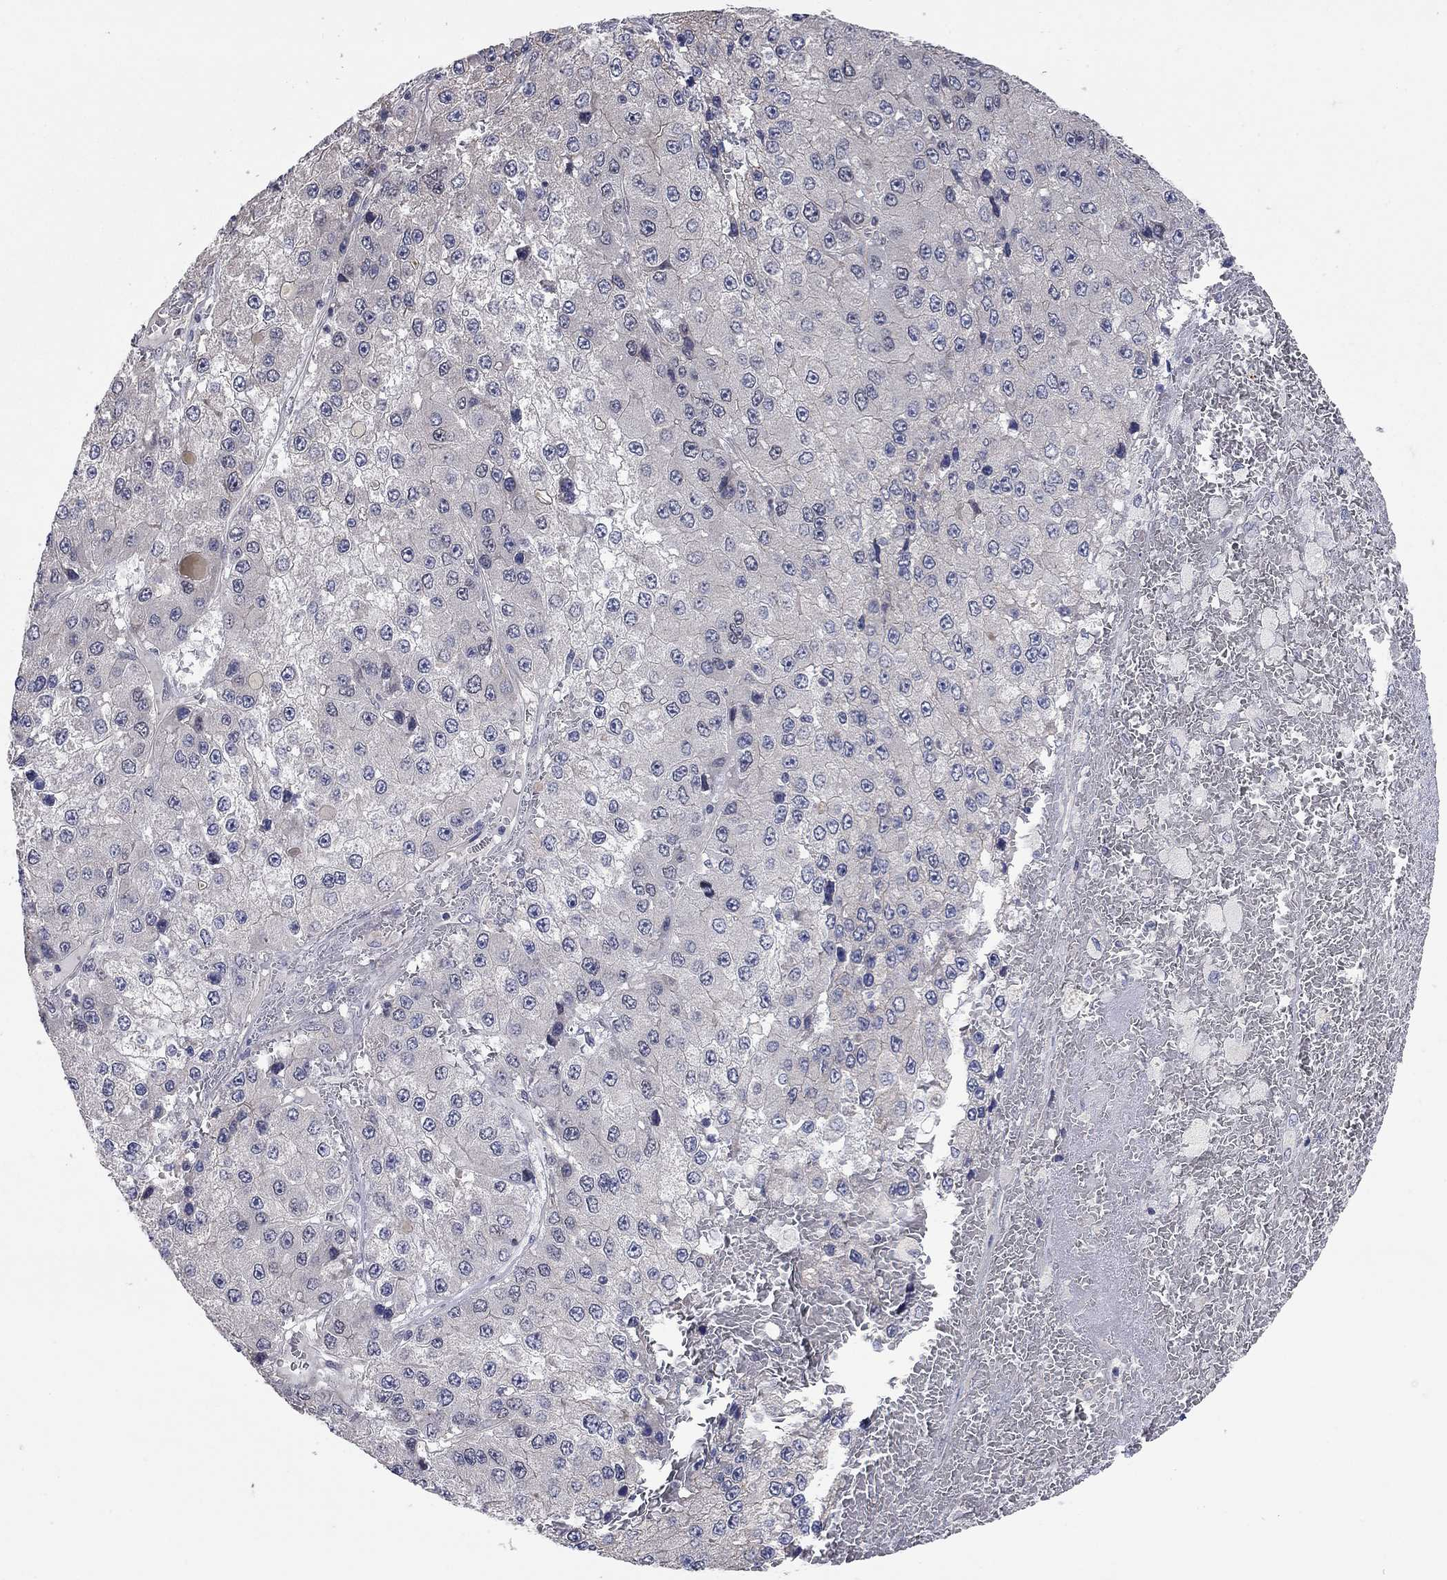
{"staining": {"intensity": "negative", "quantity": "none", "location": "none"}, "tissue": "liver cancer", "cell_type": "Tumor cells", "image_type": "cancer", "snomed": [{"axis": "morphology", "description": "Carcinoma, Hepatocellular, NOS"}, {"axis": "topography", "description": "Liver"}], "caption": "An image of human liver hepatocellular carcinoma is negative for staining in tumor cells.", "gene": "WASF3", "patient": {"sex": "female", "age": 73}}